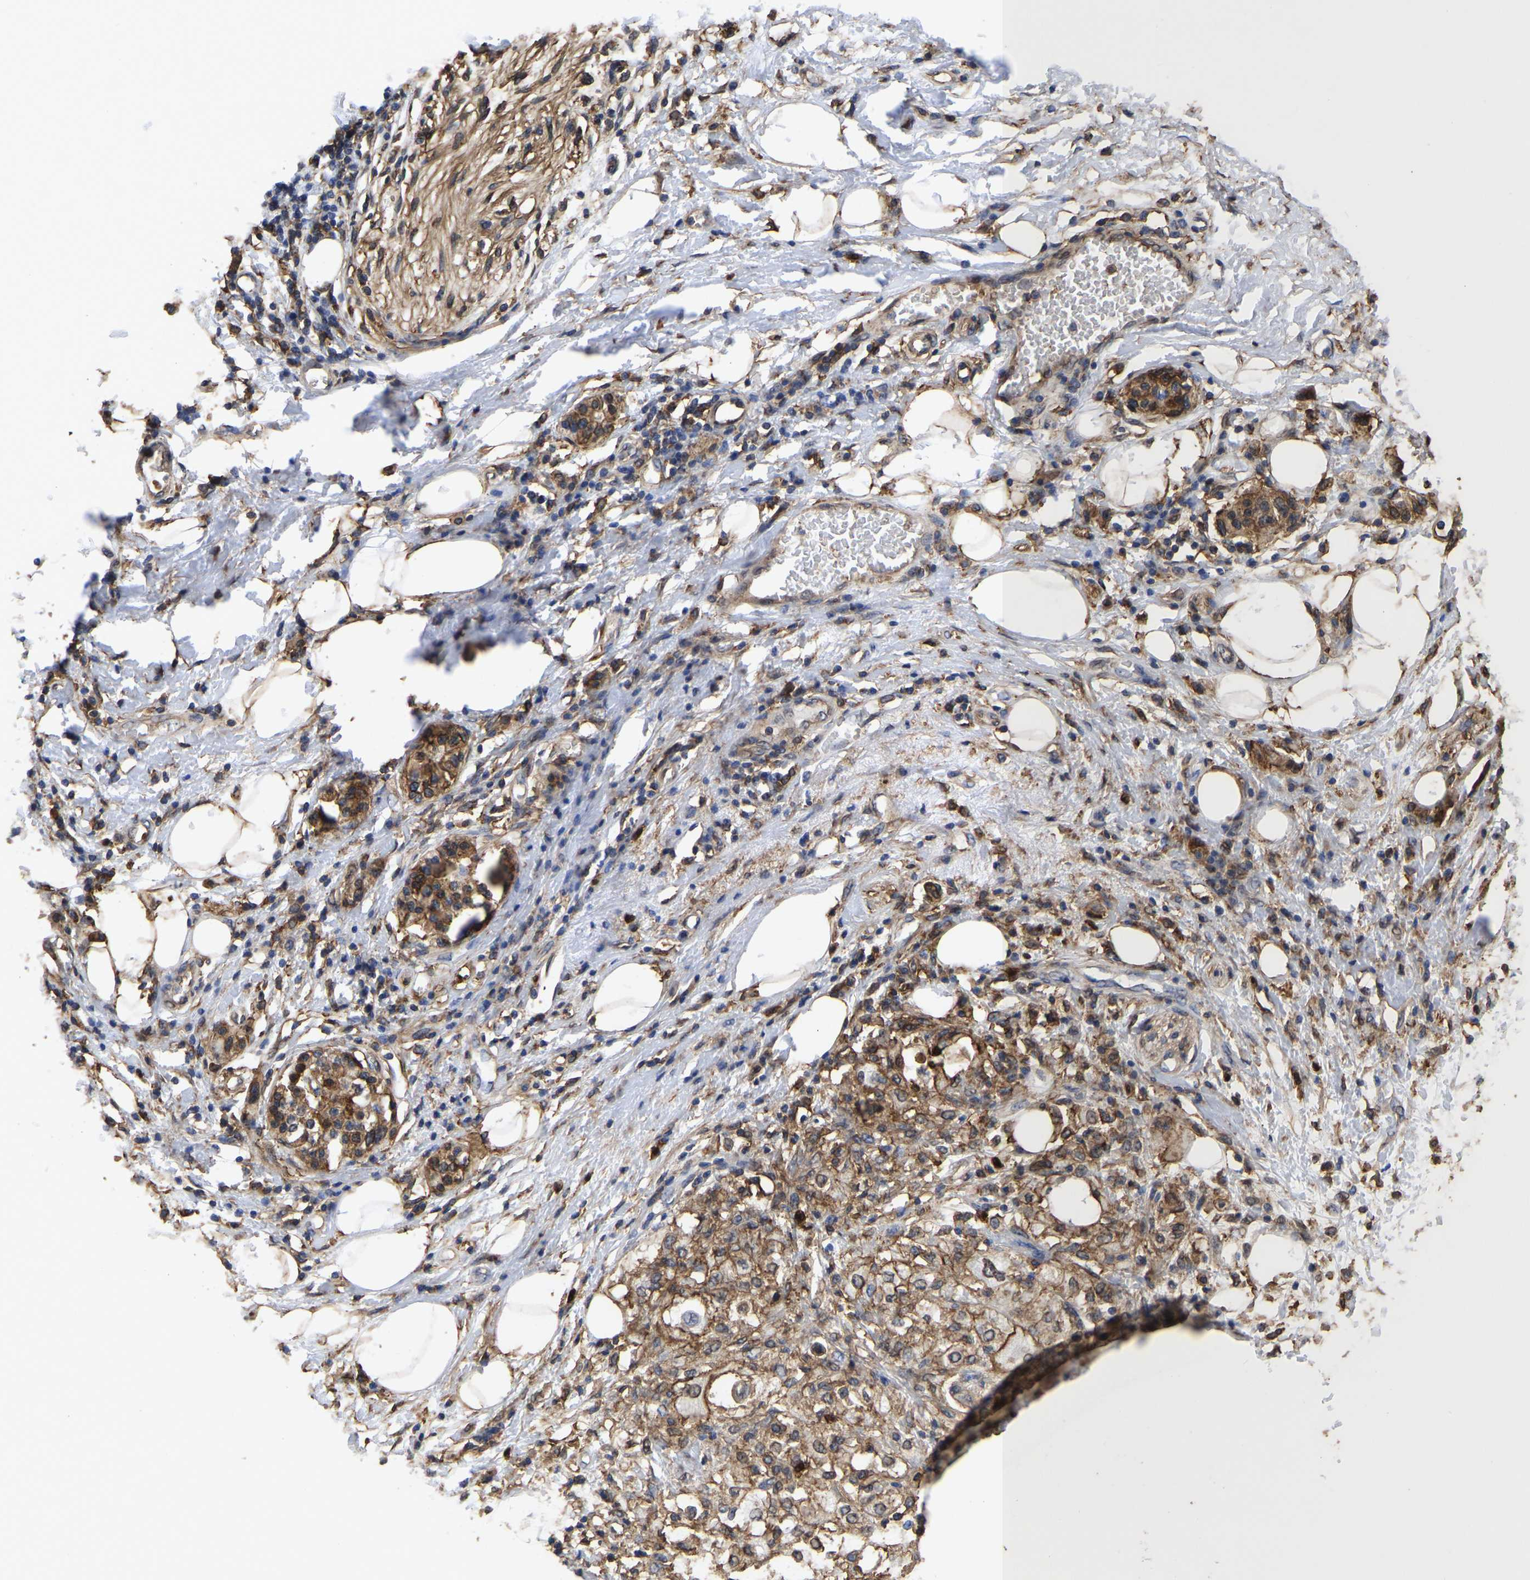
{"staining": {"intensity": "moderate", "quantity": ">75%", "location": "cytoplasmic/membranous"}, "tissue": "pancreatic cancer", "cell_type": "Tumor cells", "image_type": "cancer", "snomed": [{"axis": "morphology", "description": "Normal tissue, NOS"}, {"axis": "morphology", "description": "Adenocarcinoma, NOS"}, {"axis": "topography", "description": "Pancreas"}, {"axis": "topography", "description": "Duodenum"}], "caption": "Tumor cells exhibit moderate cytoplasmic/membranous positivity in approximately >75% of cells in pancreatic adenocarcinoma.", "gene": "LIF", "patient": {"sex": "female", "age": 60}}